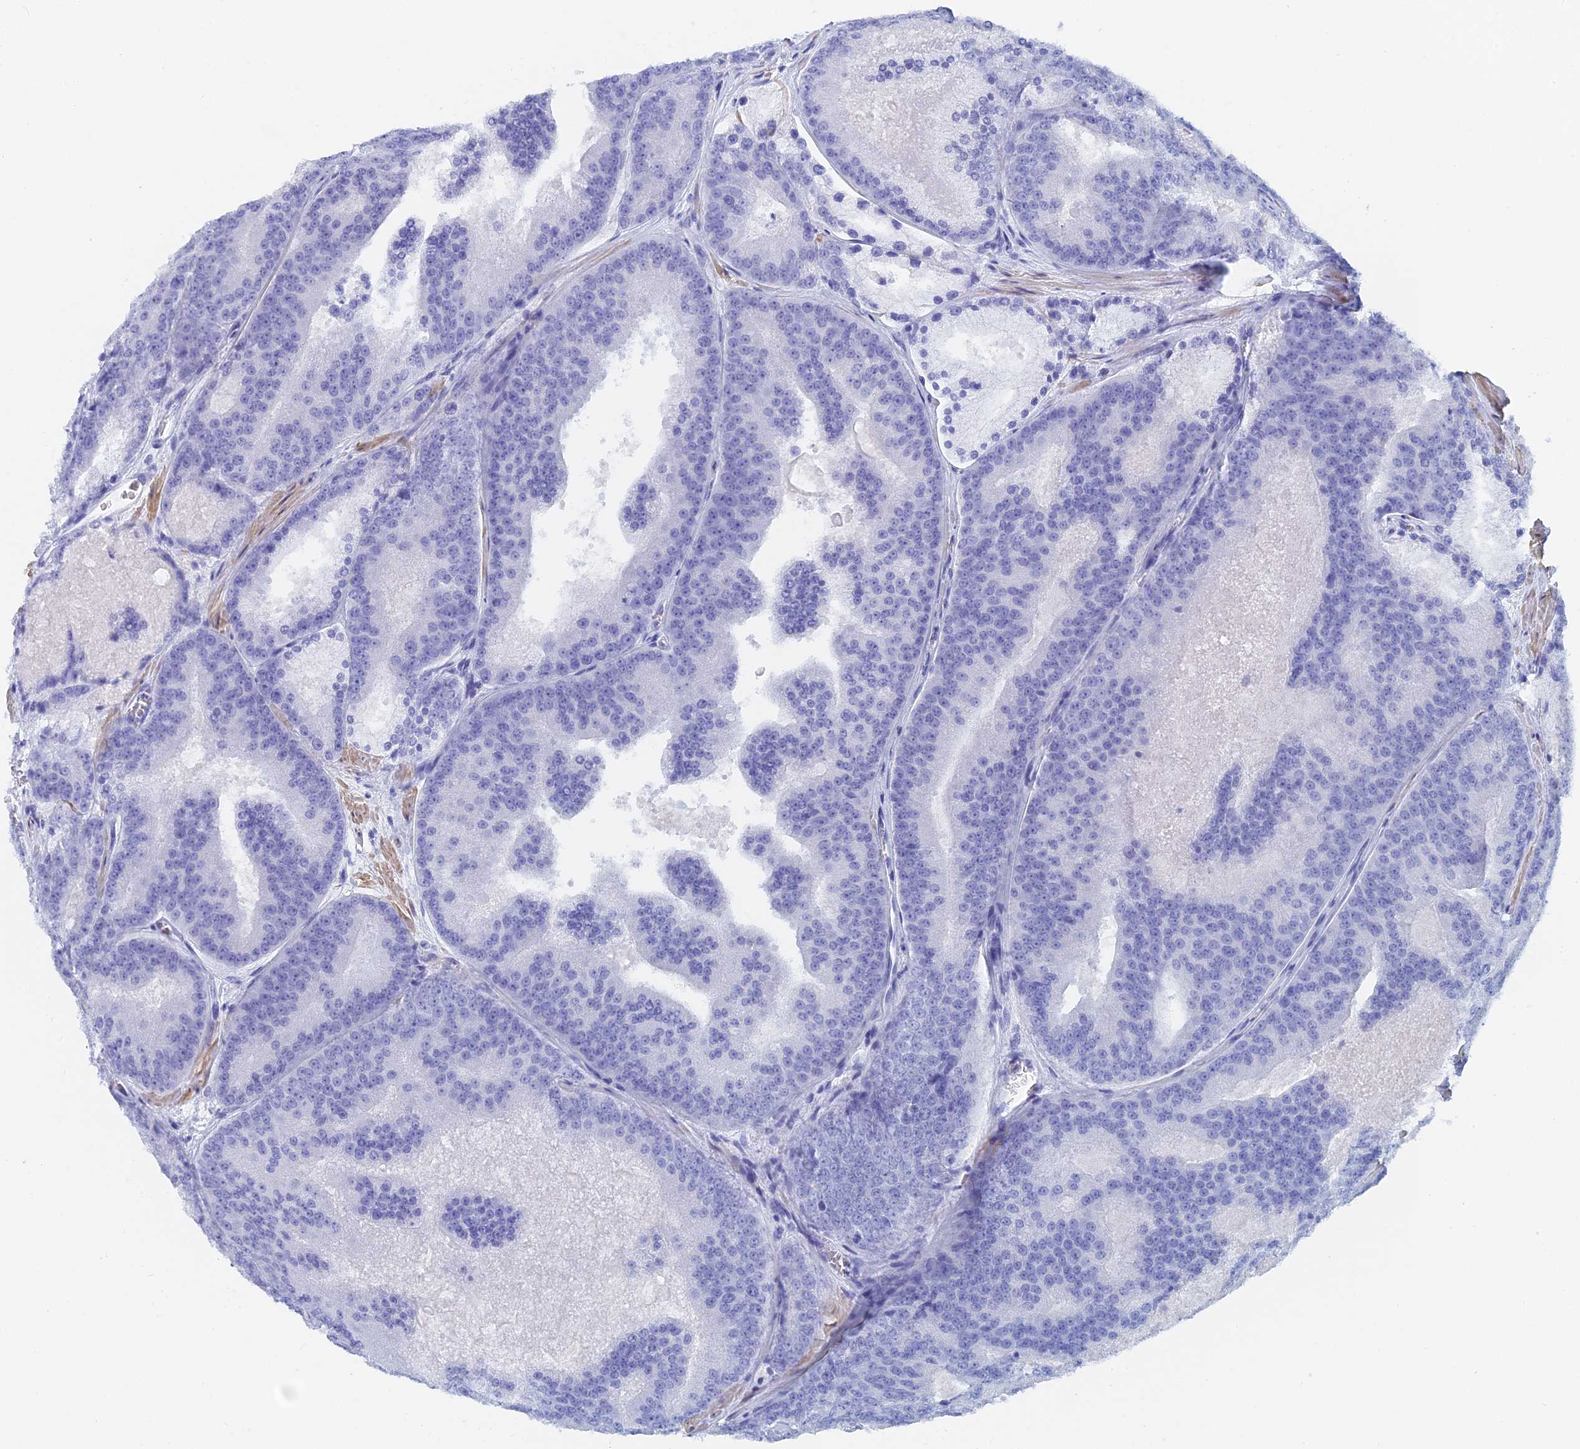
{"staining": {"intensity": "negative", "quantity": "none", "location": "none"}, "tissue": "prostate cancer", "cell_type": "Tumor cells", "image_type": "cancer", "snomed": [{"axis": "morphology", "description": "Adenocarcinoma, High grade"}, {"axis": "topography", "description": "Prostate"}], "caption": "DAB (3,3'-diaminobenzidine) immunohistochemical staining of prostate cancer shows no significant expression in tumor cells.", "gene": "KCNK18", "patient": {"sex": "male", "age": 61}}